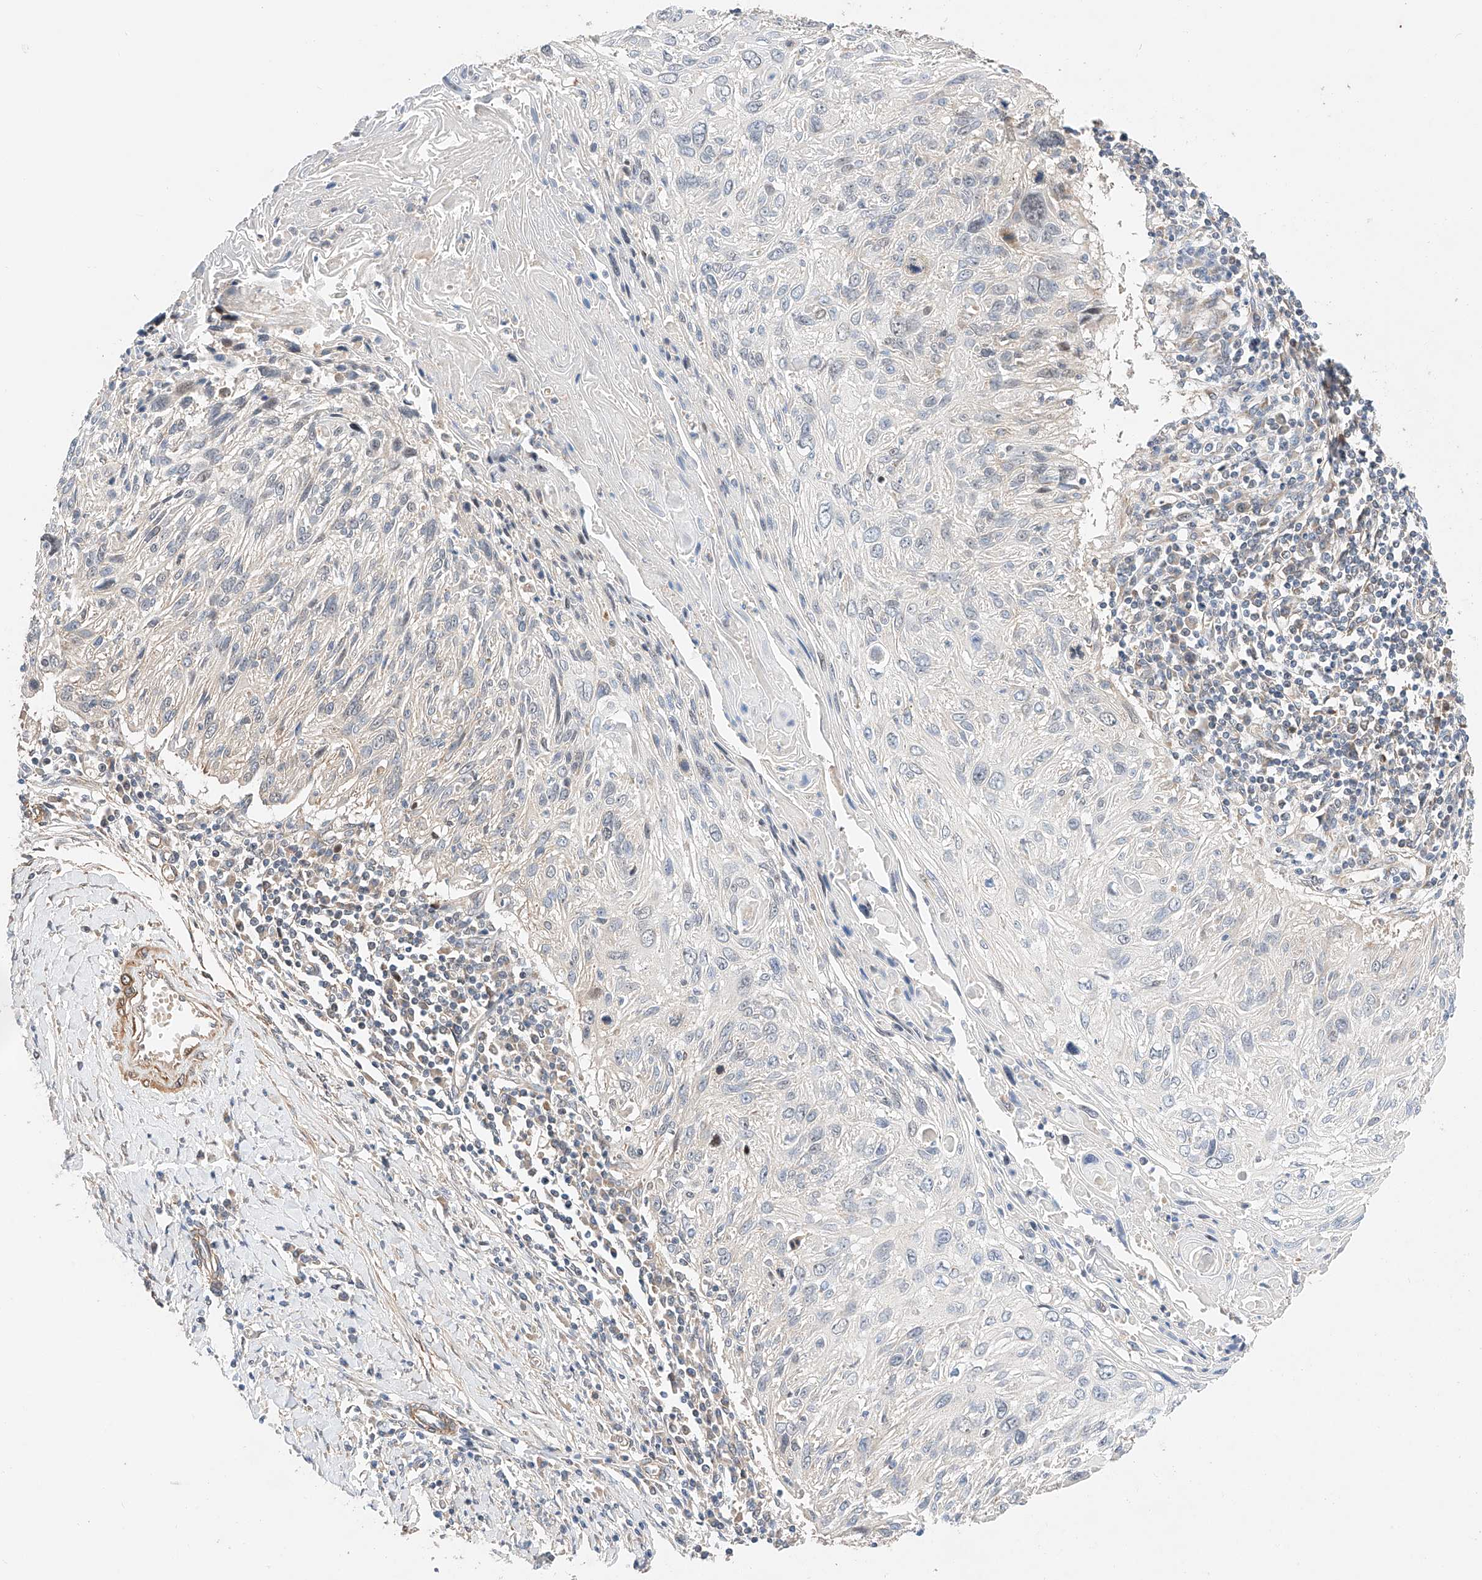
{"staining": {"intensity": "negative", "quantity": "none", "location": "none"}, "tissue": "cervical cancer", "cell_type": "Tumor cells", "image_type": "cancer", "snomed": [{"axis": "morphology", "description": "Squamous cell carcinoma, NOS"}, {"axis": "topography", "description": "Cervix"}], "caption": "The immunohistochemistry (IHC) image has no significant expression in tumor cells of cervical cancer (squamous cell carcinoma) tissue.", "gene": "RAB23", "patient": {"sex": "female", "age": 51}}